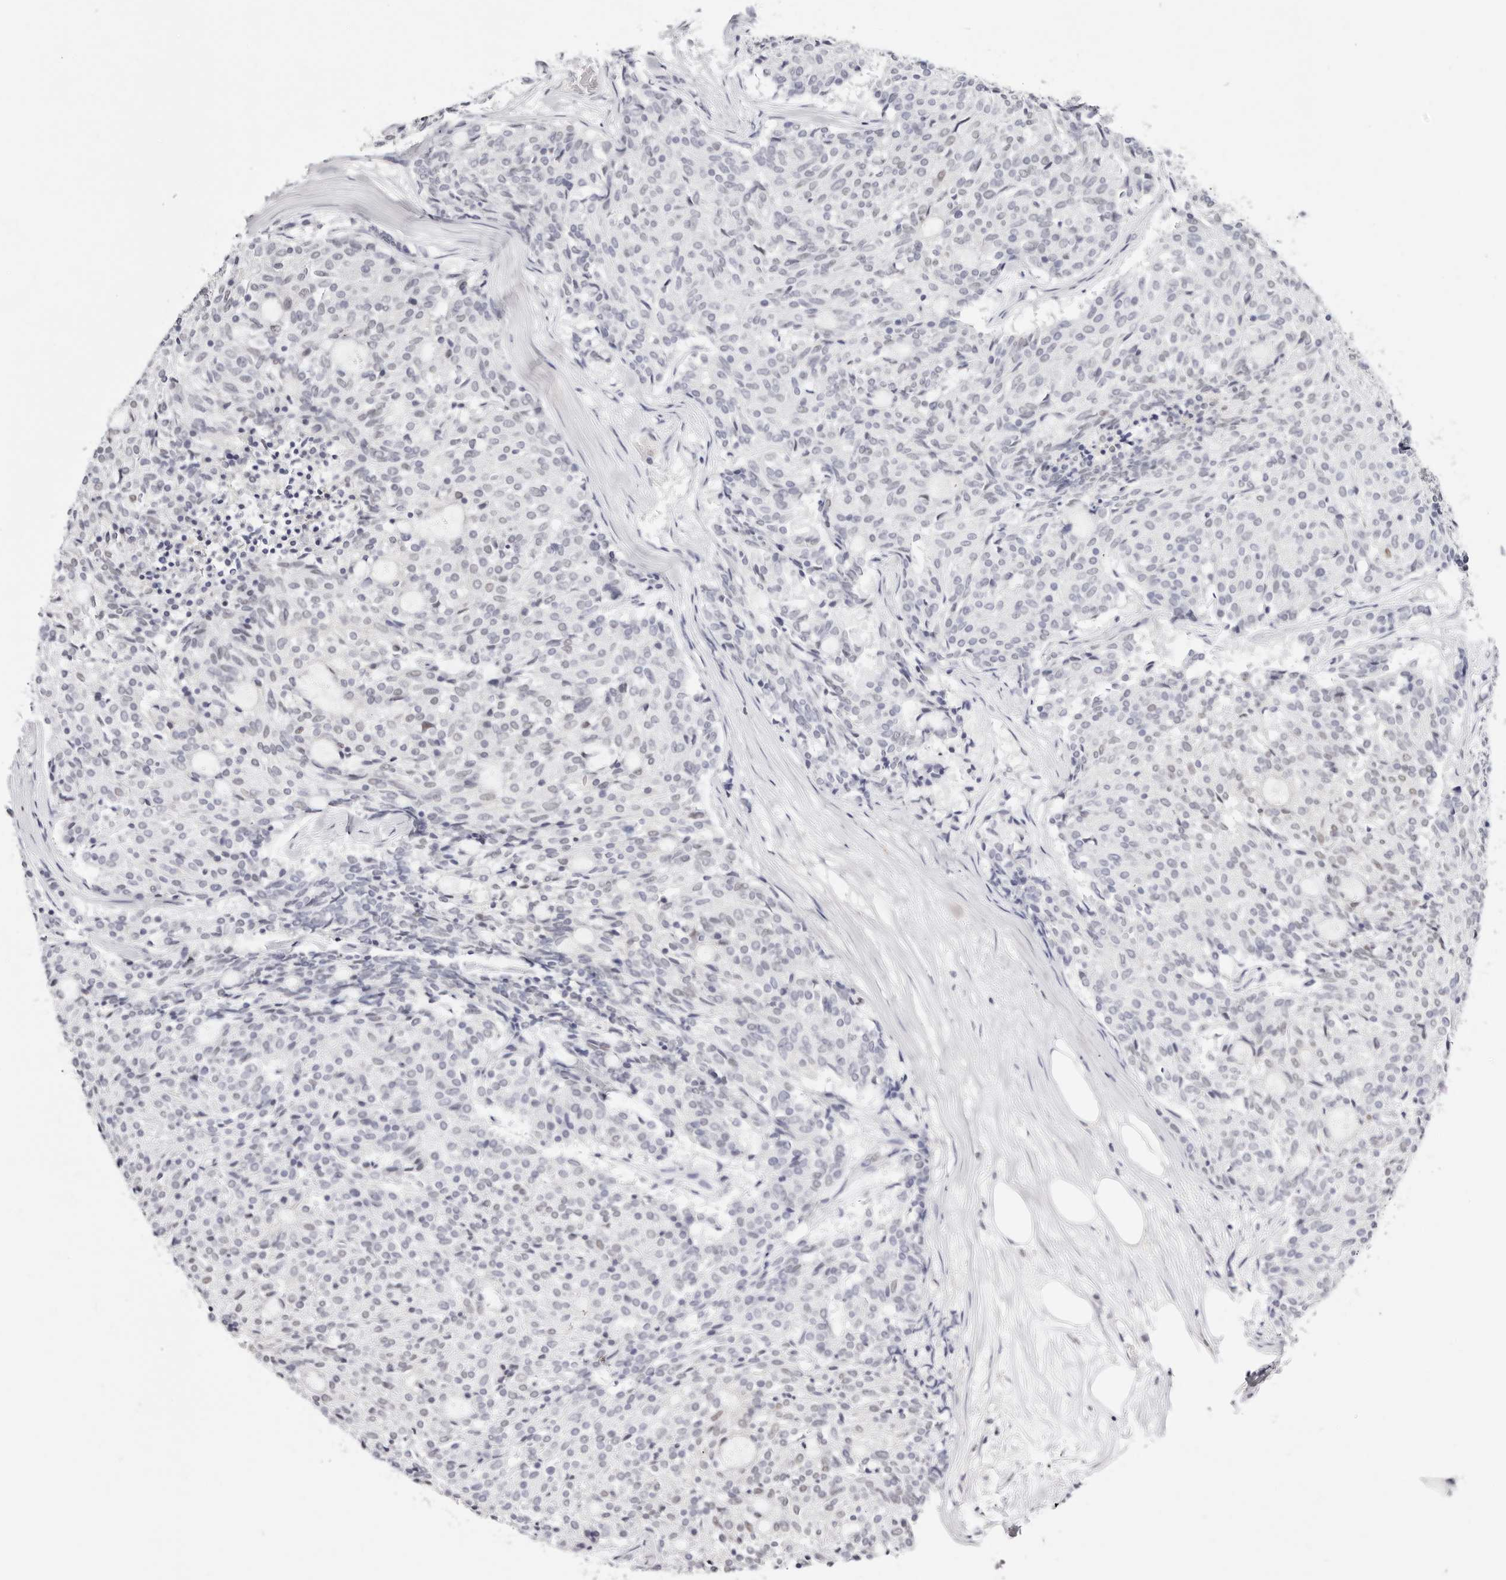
{"staining": {"intensity": "negative", "quantity": "none", "location": "none"}, "tissue": "carcinoid", "cell_type": "Tumor cells", "image_type": "cancer", "snomed": [{"axis": "morphology", "description": "Carcinoid, malignant, NOS"}, {"axis": "topography", "description": "Pancreas"}], "caption": "Carcinoid was stained to show a protein in brown. There is no significant expression in tumor cells.", "gene": "TKT", "patient": {"sex": "female", "age": 54}}